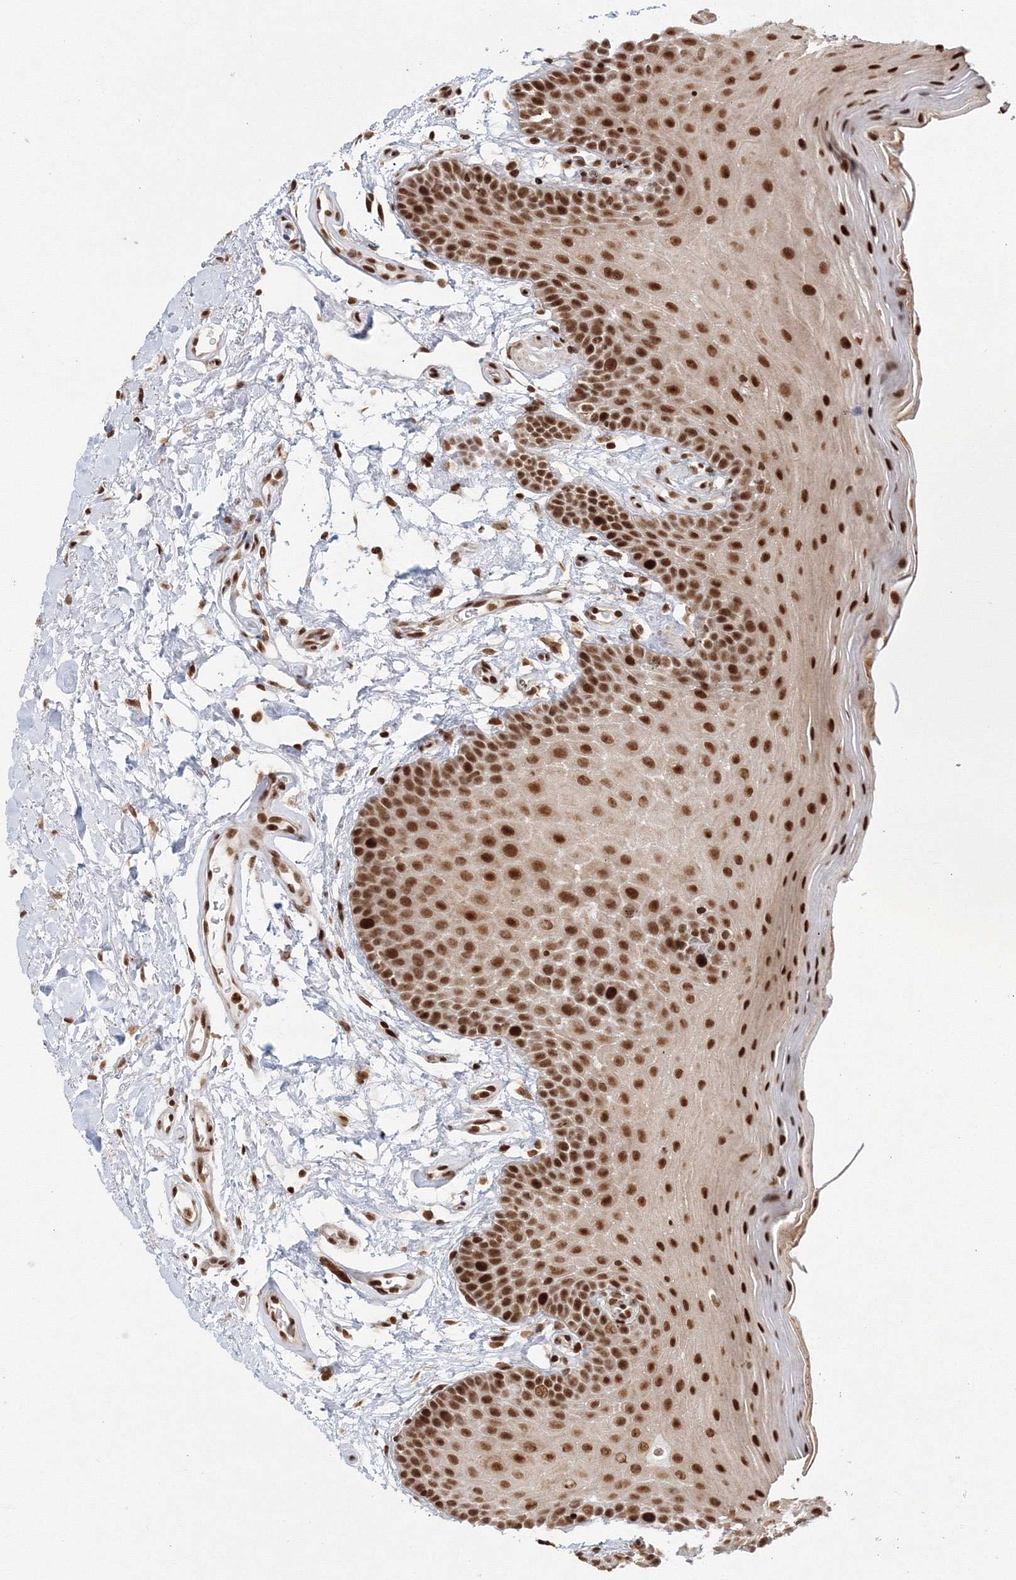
{"staining": {"intensity": "strong", "quantity": ">75%", "location": "nuclear"}, "tissue": "oral mucosa", "cell_type": "Squamous epithelial cells", "image_type": "normal", "snomed": [{"axis": "morphology", "description": "Normal tissue, NOS"}, {"axis": "topography", "description": "Oral tissue"}], "caption": "Immunohistochemistry staining of benign oral mucosa, which exhibits high levels of strong nuclear positivity in approximately >75% of squamous epithelial cells indicating strong nuclear protein expression. The staining was performed using DAB (3,3'-diaminobenzidine) (brown) for protein detection and nuclei were counterstained in hematoxylin (blue).", "gene": "KIF20A", "patient": {"sex": "male", "age": 62}}